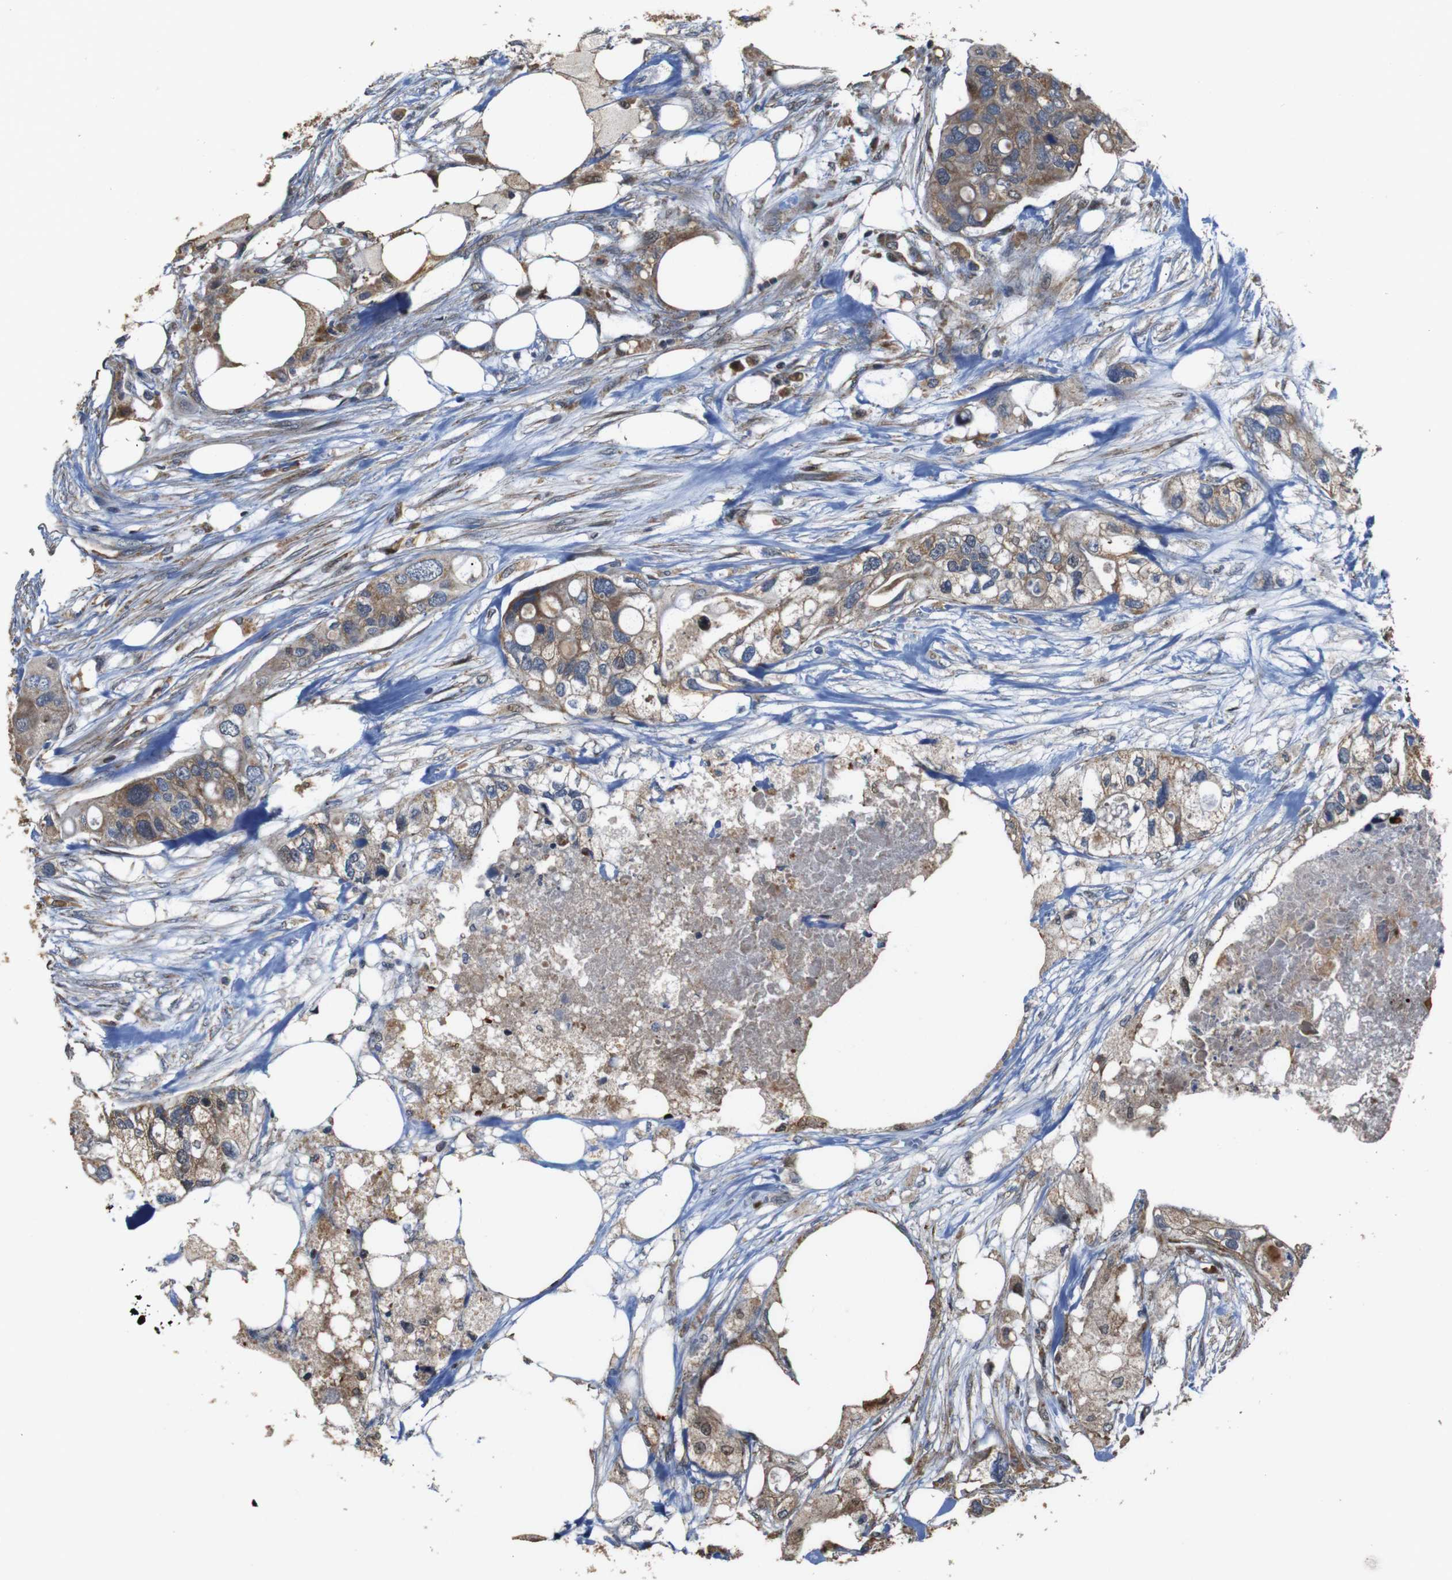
{"staining": {"intensity": "moderate", "quantity": ">75%", "location": "cytoplasmic/membranous"}, "tissue": "colorectal cancer", "cell_type": "Tumor cells", "image_type": "cancer", "snomed": [{"axis": "morphology", "description": "Adenocarcinoma, NOS"}, {"axis": "topography", "description": "Colon"}], "caption": "Approximately >75% of tumor cells in colorectal cancer (adenocarcinoma) demonstrate moderate cytoplasmic/membranous protein expression as visualized by brown immunohistochemical staining.", "gene": "SNN", "patient": {"sex": "female", "age": 57}}